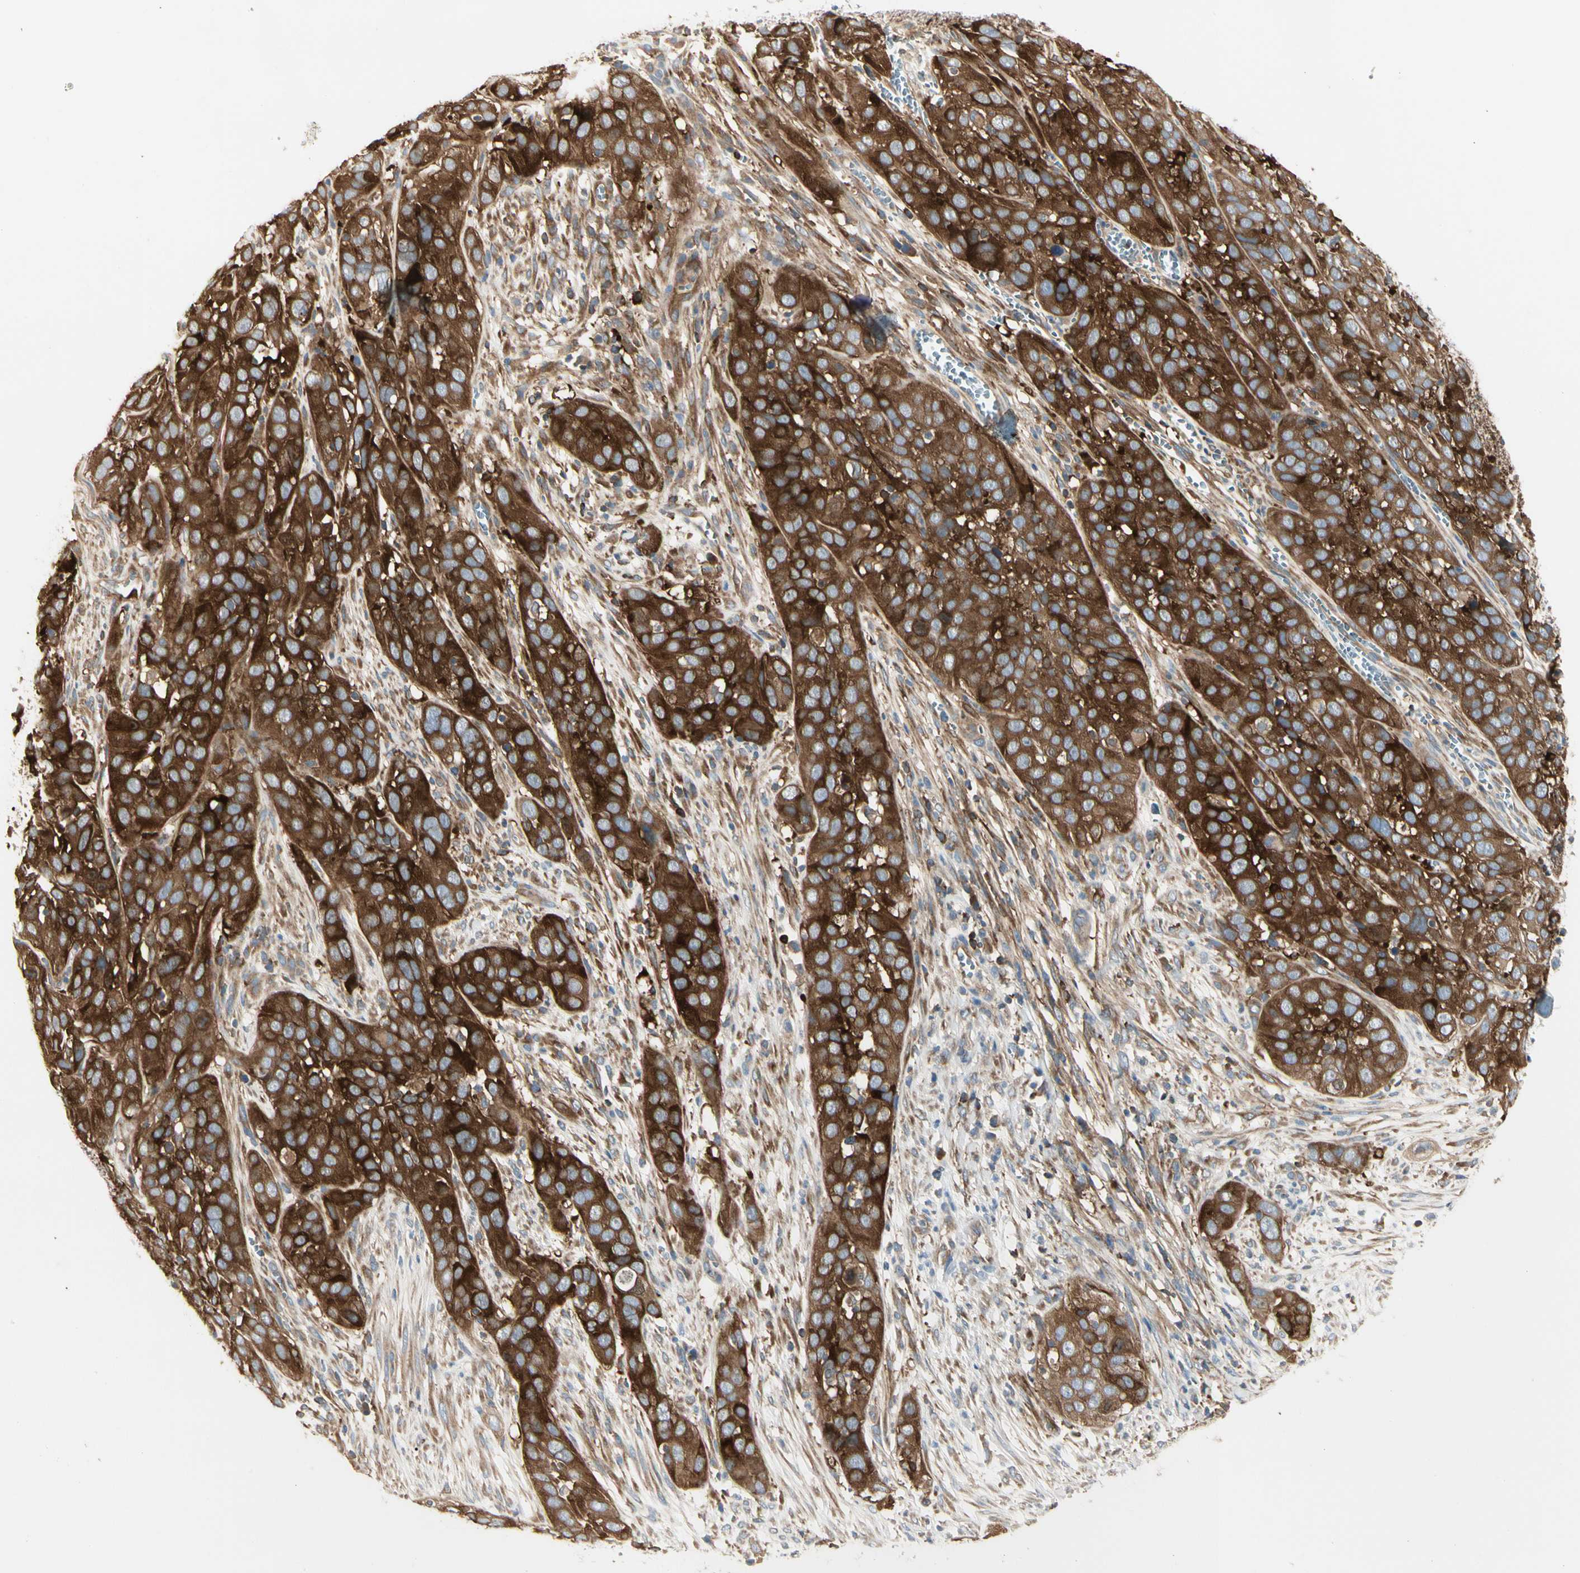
{"staining": {"intensity": "strong", "quantity": ">75%", "location": "cytoplasmic/membranous"}, "tissue": "cervical cancer", "cell_type": "Tumor cells", "image_type": "cancer", "snomed": [{"axis": "morphology", "description": "Squamous cell carcinoma, NOS"}, {"axis": "topography", "description": "Cervix"}], "caption": "Immunohistochemistry (DAB) staining of cervical cancer (squamous cell carcinoma) reveals strong cytoplasmic/membranous protein expression in approximately >75% of tumor cells.", "gene": "NFKB2", "patient": {"sex": "female", "age": 32}}